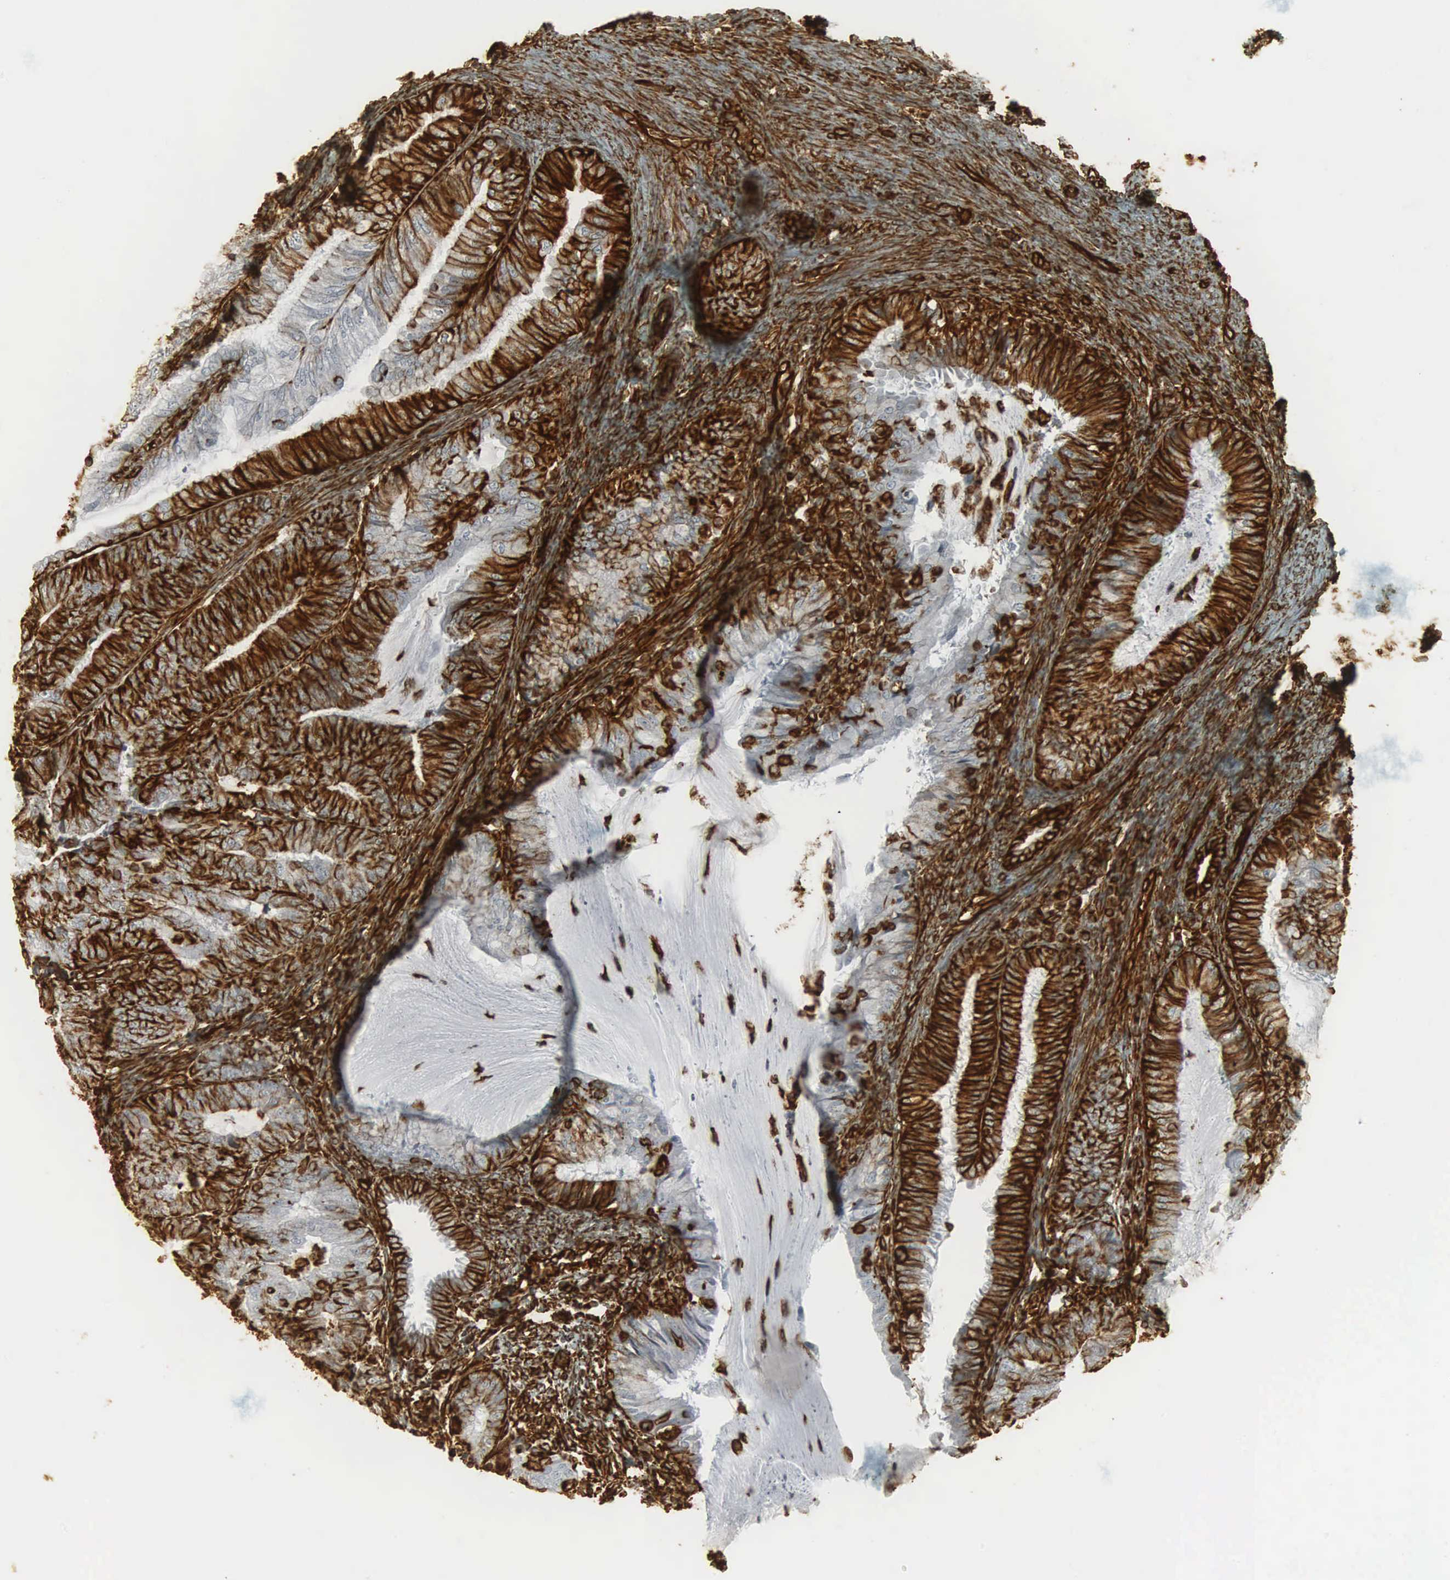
{"staining": {"intensity": "strong", "quantity": ">75%", "location": "cytoplasmic/membranous"}, "tissue": "endometrial cancer", "cell_type": "Tumor cells", "image_type": "cancer", "snomed": [{"axis": "morphology", "description": "Adenocarcinoma, NOS"}, {"axis": "topography", "description": "Endometrium"}], "caption": "Immunohistochemistry (IHC) histopathology image of neoplastic tissue: adenocarcinoma (endometrial) stained using immunohistochemistry exhibits high levels of strong protein expression localized specifically in the cytoplasmic/membranous of tumor cells, appearing as a cytoplasmic/membranous brown color.", "gene": "VIM", "patient": {"sex": "female", "age": 66}}